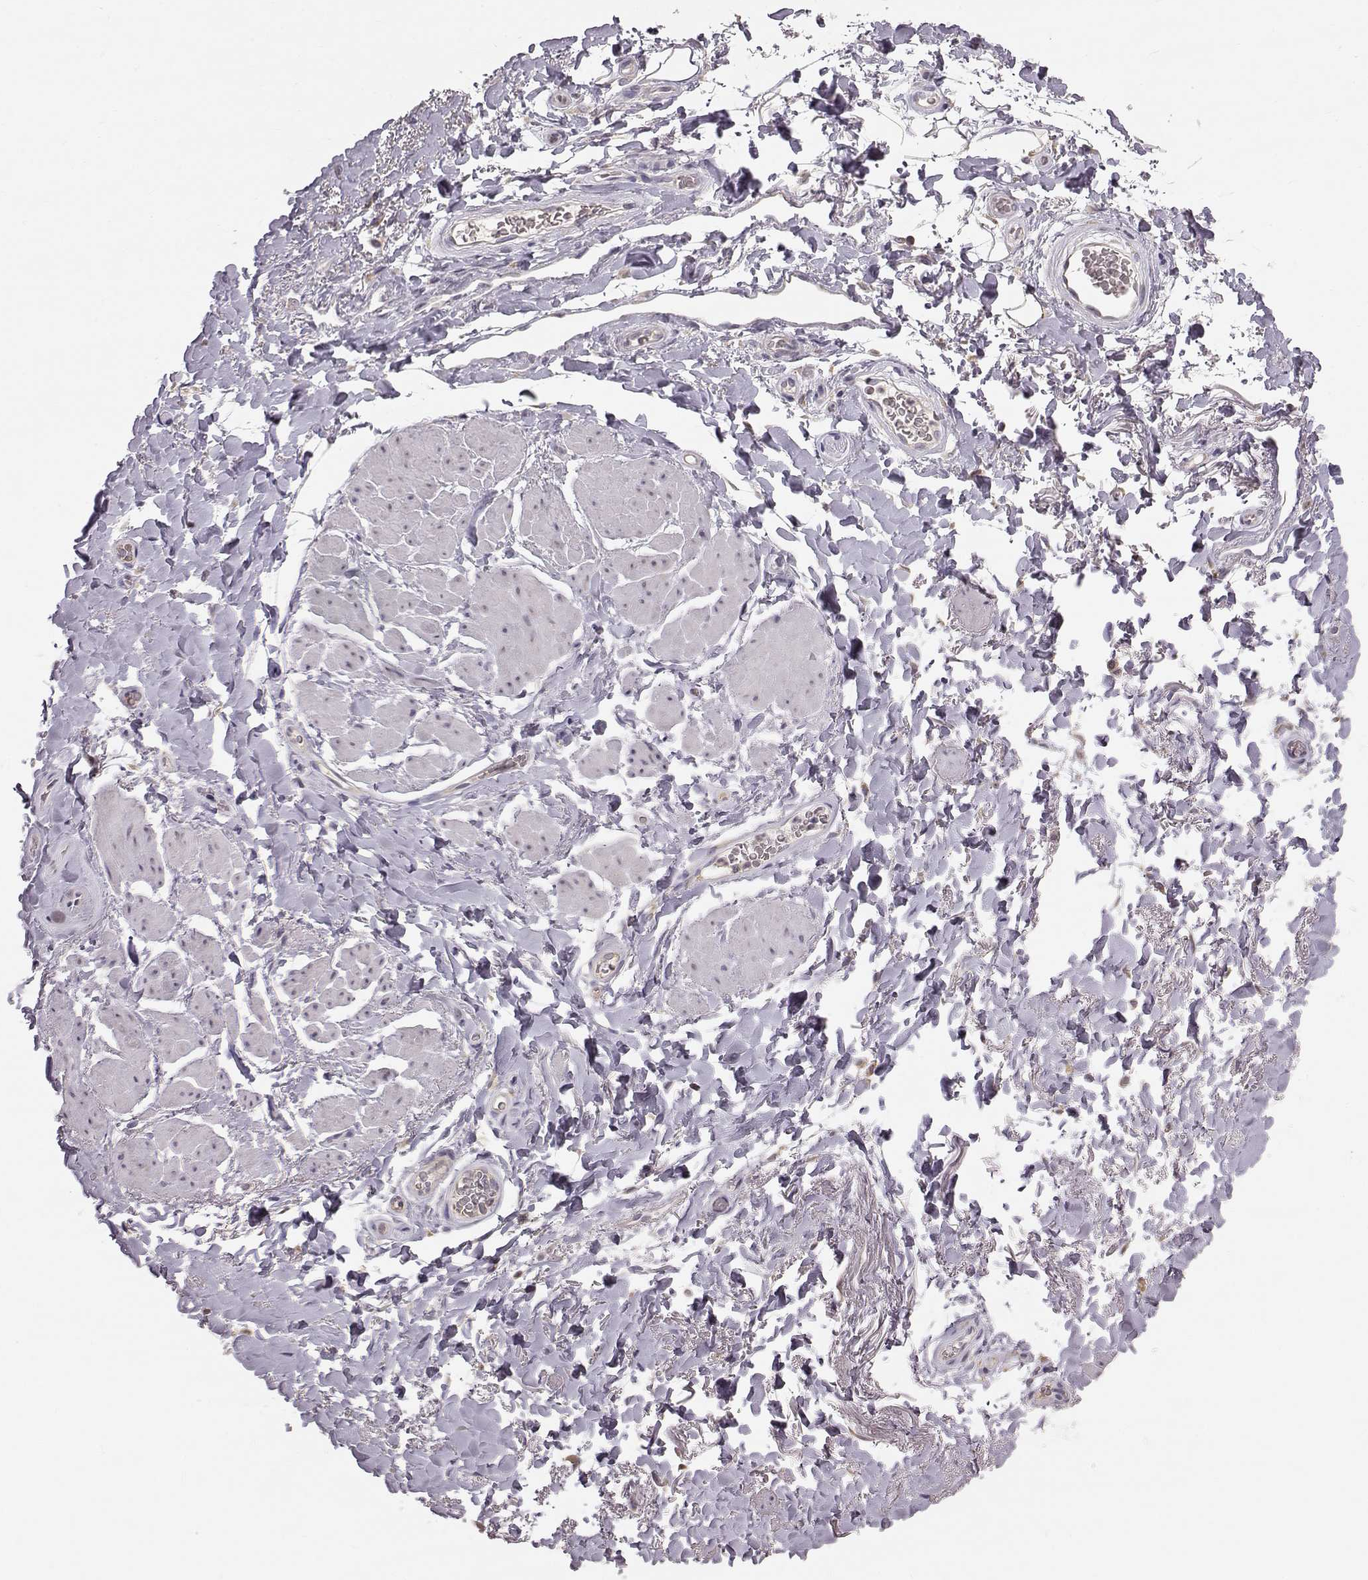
{"staining": {"intensity": "weak", "quantity": "25%-75%", "location": "cytoplasmic/membranous"}, "tissue": "adipose tissue", "cell_type": "Adipocytes", "image_type": "normal", "snomed": [{"axis": "morphology", "description": "Normal tissue, NOS"}, {"axis": "topography", "description": "Anal"}, {"axis": "topography", "description": "Peripheral nerve tissue"}], "caption": "Immunohistochemistry (DAB (3,3'-diaminobenzidine)) staining of unremarkable human adipose tissue exhibits weak cytoplasmic/membranous protein expression in about 25%-75% of adipocytes. Using DAB (brown) and hematoxylin (blue) stains, captured at high magnification using brightfield microscopy.", "gene": "ACSL6", "patient": {"sex": "male", "age": 53}}